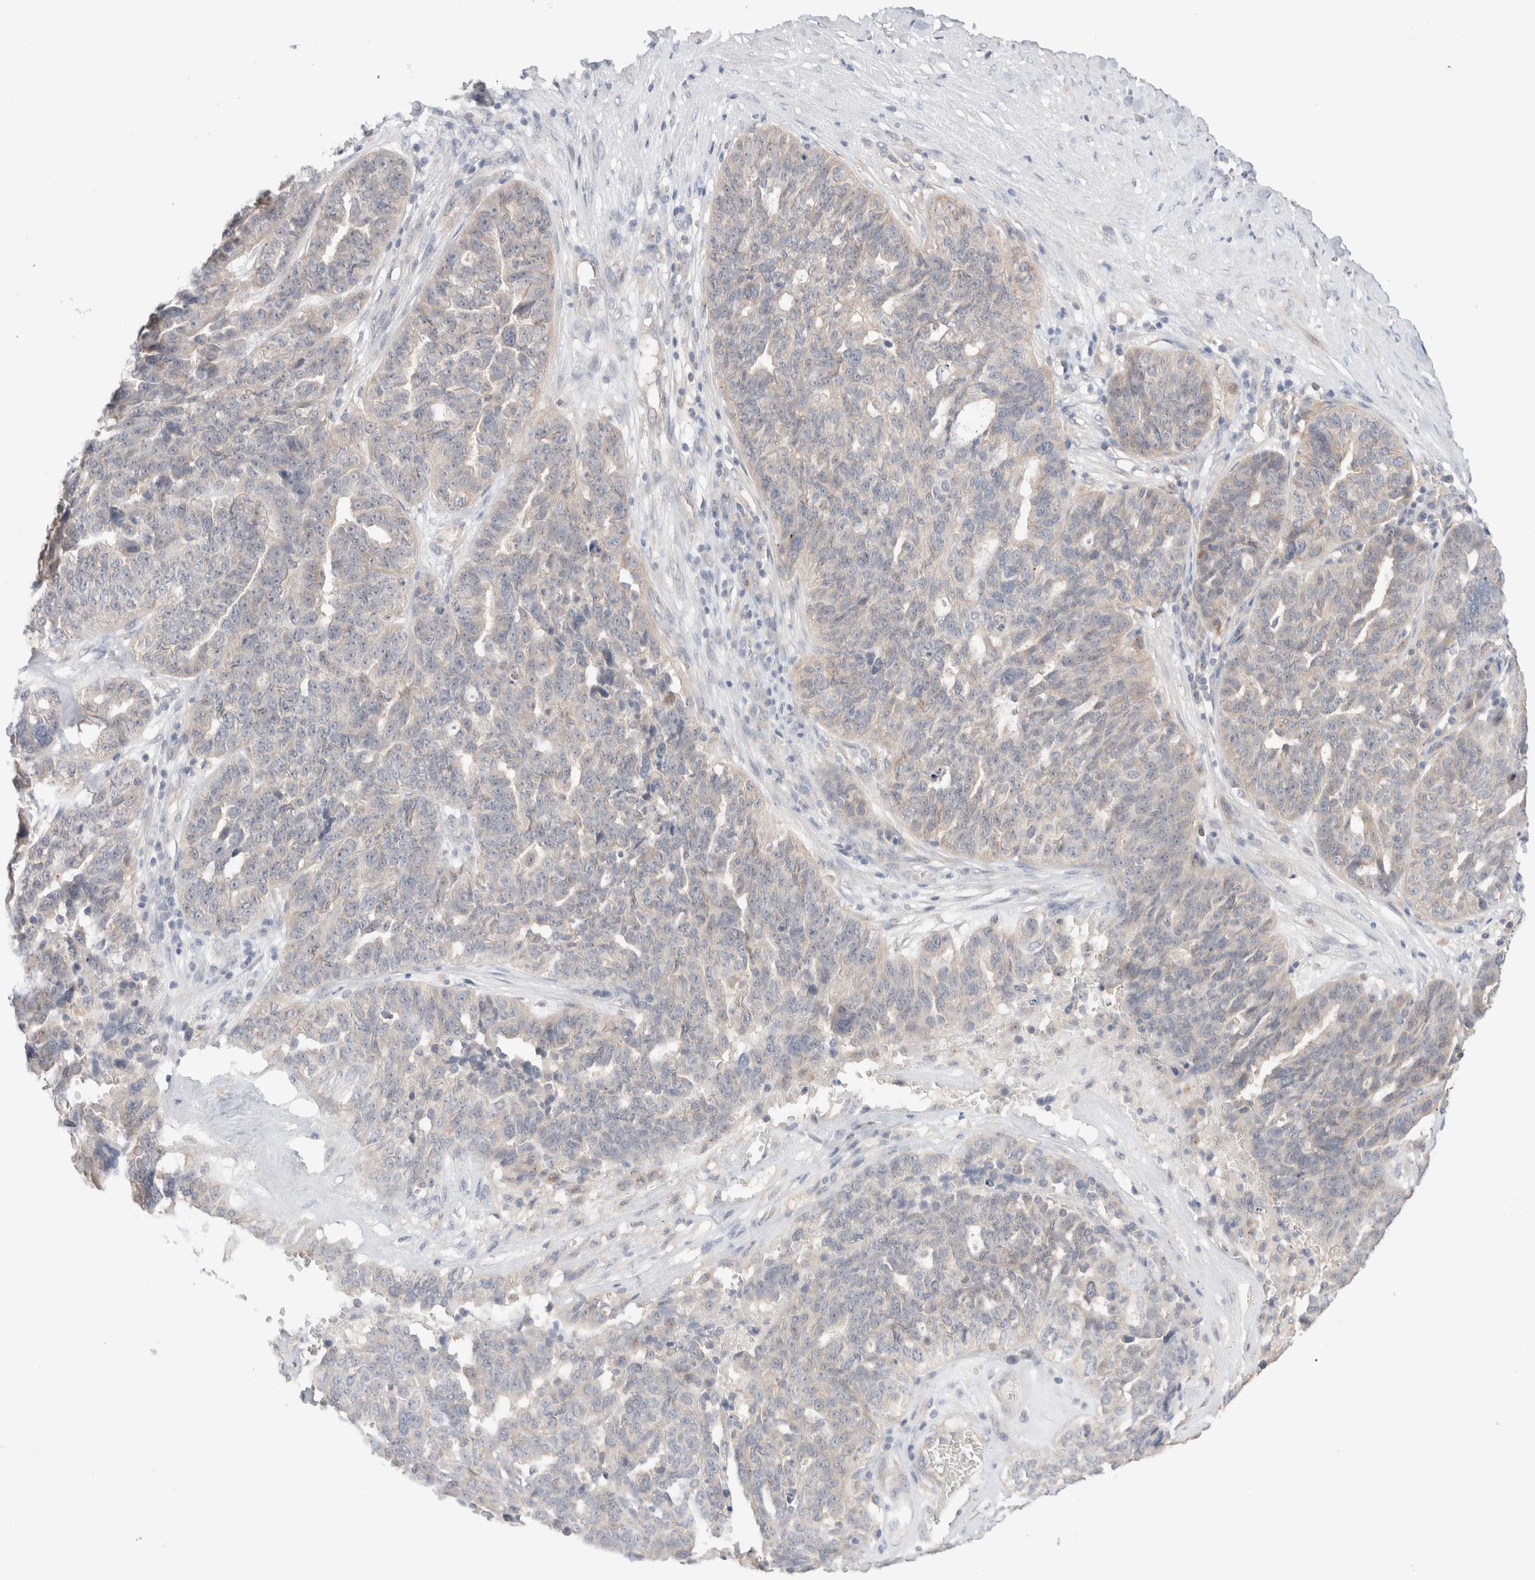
{"staining": {"intensity": "negative", "quantity": "none", "location": "none"}, "tissue": "ovarian cancer", "cell_type": "Tumor cells", "image_type": "cancer", "snomed": [{"axis": "morphology", "description": "Cystadenocarcinoma, serous, NOS"}, {"axis": "topography", "description": "Ovary"}], "caption": "High power microscopy histopathology image of an IHC image of ovarian serous cystadenocarcinoma, revealing no significant positivity in tumor cells.", "gene": "TRIM41", "patient": {"sex": "female", "age": 59}}